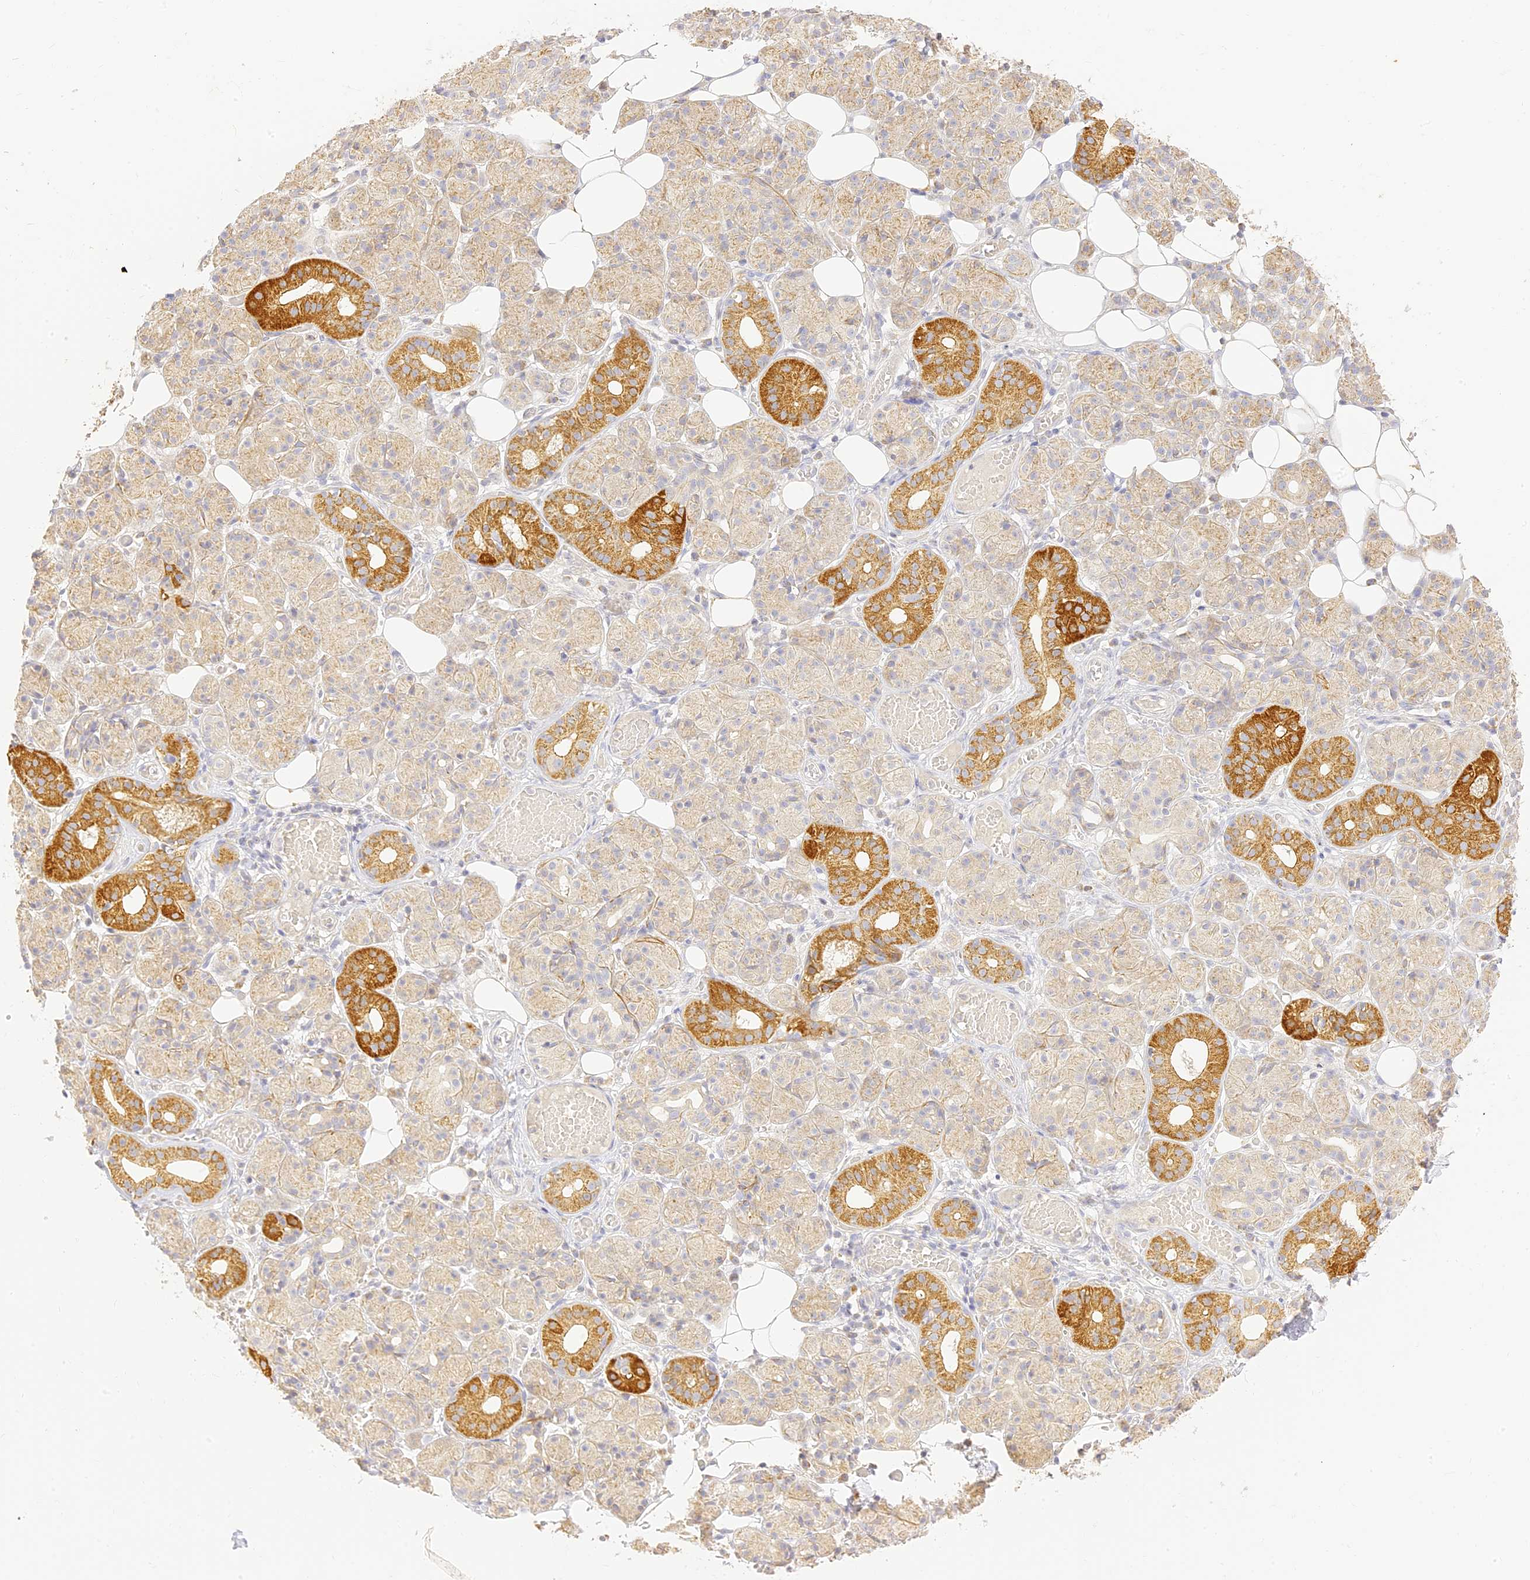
{"staining": {"intensity": "strong", "quantity": "<25%", "location": "cytoplasmic/membranous"}, "tissue": "salivary gland", "cell_type": "Glandular cells", "image_type": "normal", "snomed": [{"axis": "morphology", "description": "Normal tissue, NOS"}, {"axis": "topography", "description": "Salivary gland"}], "caption": "The micrograph demonstrates staining of benign salivary gland, revealing strong cytoplasmic/membranous protein expression (brown color) within glandular cells.", "gene": "LRRC15", "patient": {"sex": "male", "age": 63}}